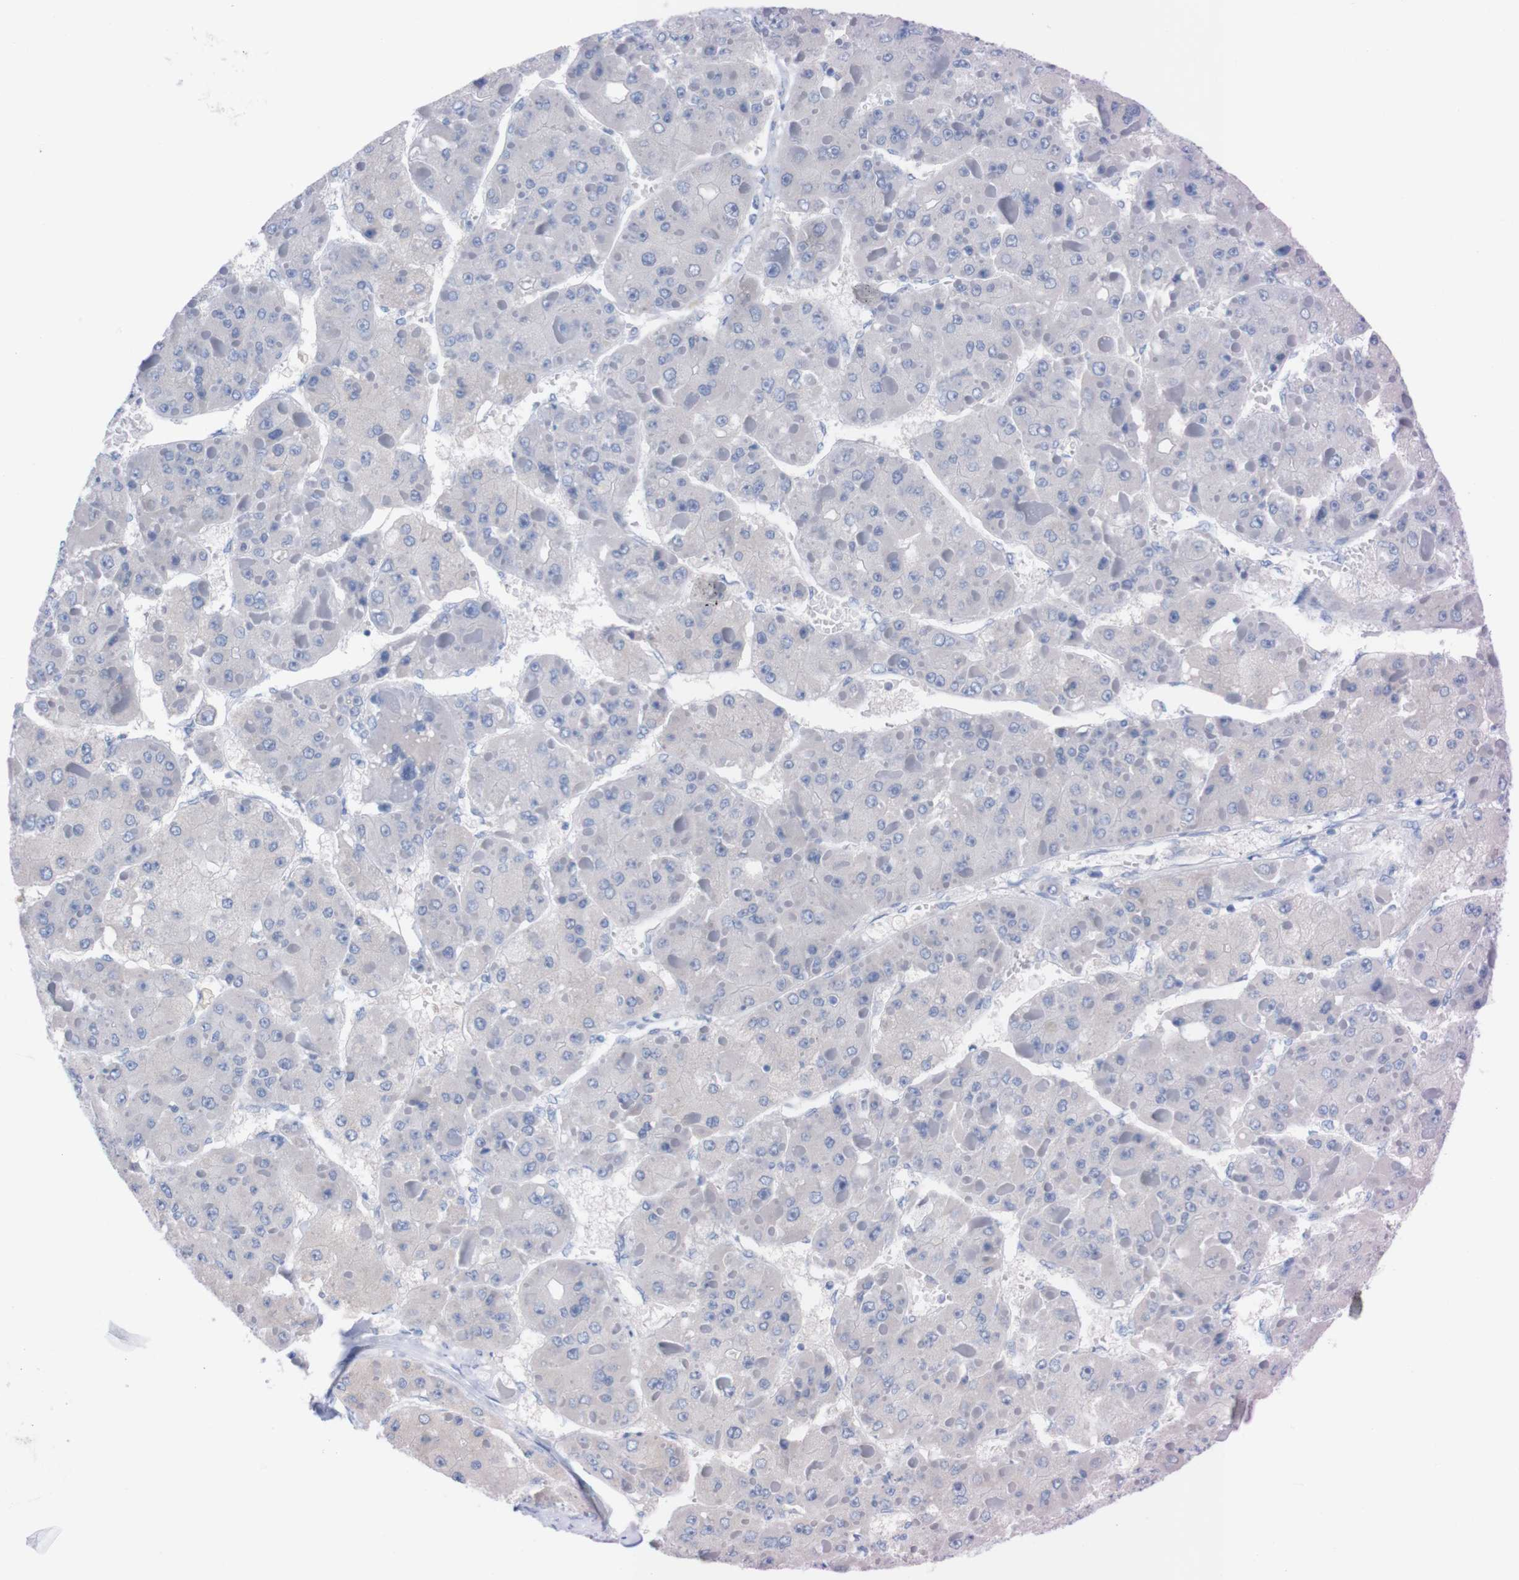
{"staining": {"intensity": "negative", "quantity": "none", "location": "none"}, "tissue": "liver cancer", "cell_type": "Tumor cells", "image_type": "cancer", "snomed": [{"axis": "morphology", "description": "Carcinoma, Hepatocellular, NOS"}, {"axis": "topography", "description": "Liver"}], "caption": "This is a image of immunohistochemistry (IHC) staining of liver cancer (hepatocellular carcinoma), which shows no expression in tumor cells. (DAB (3,3'-diaminobenzidine) IHC with hematoxylin counter stain).", "gene": "TMEM243", "patient": {"sex": "female", "age": 73}}